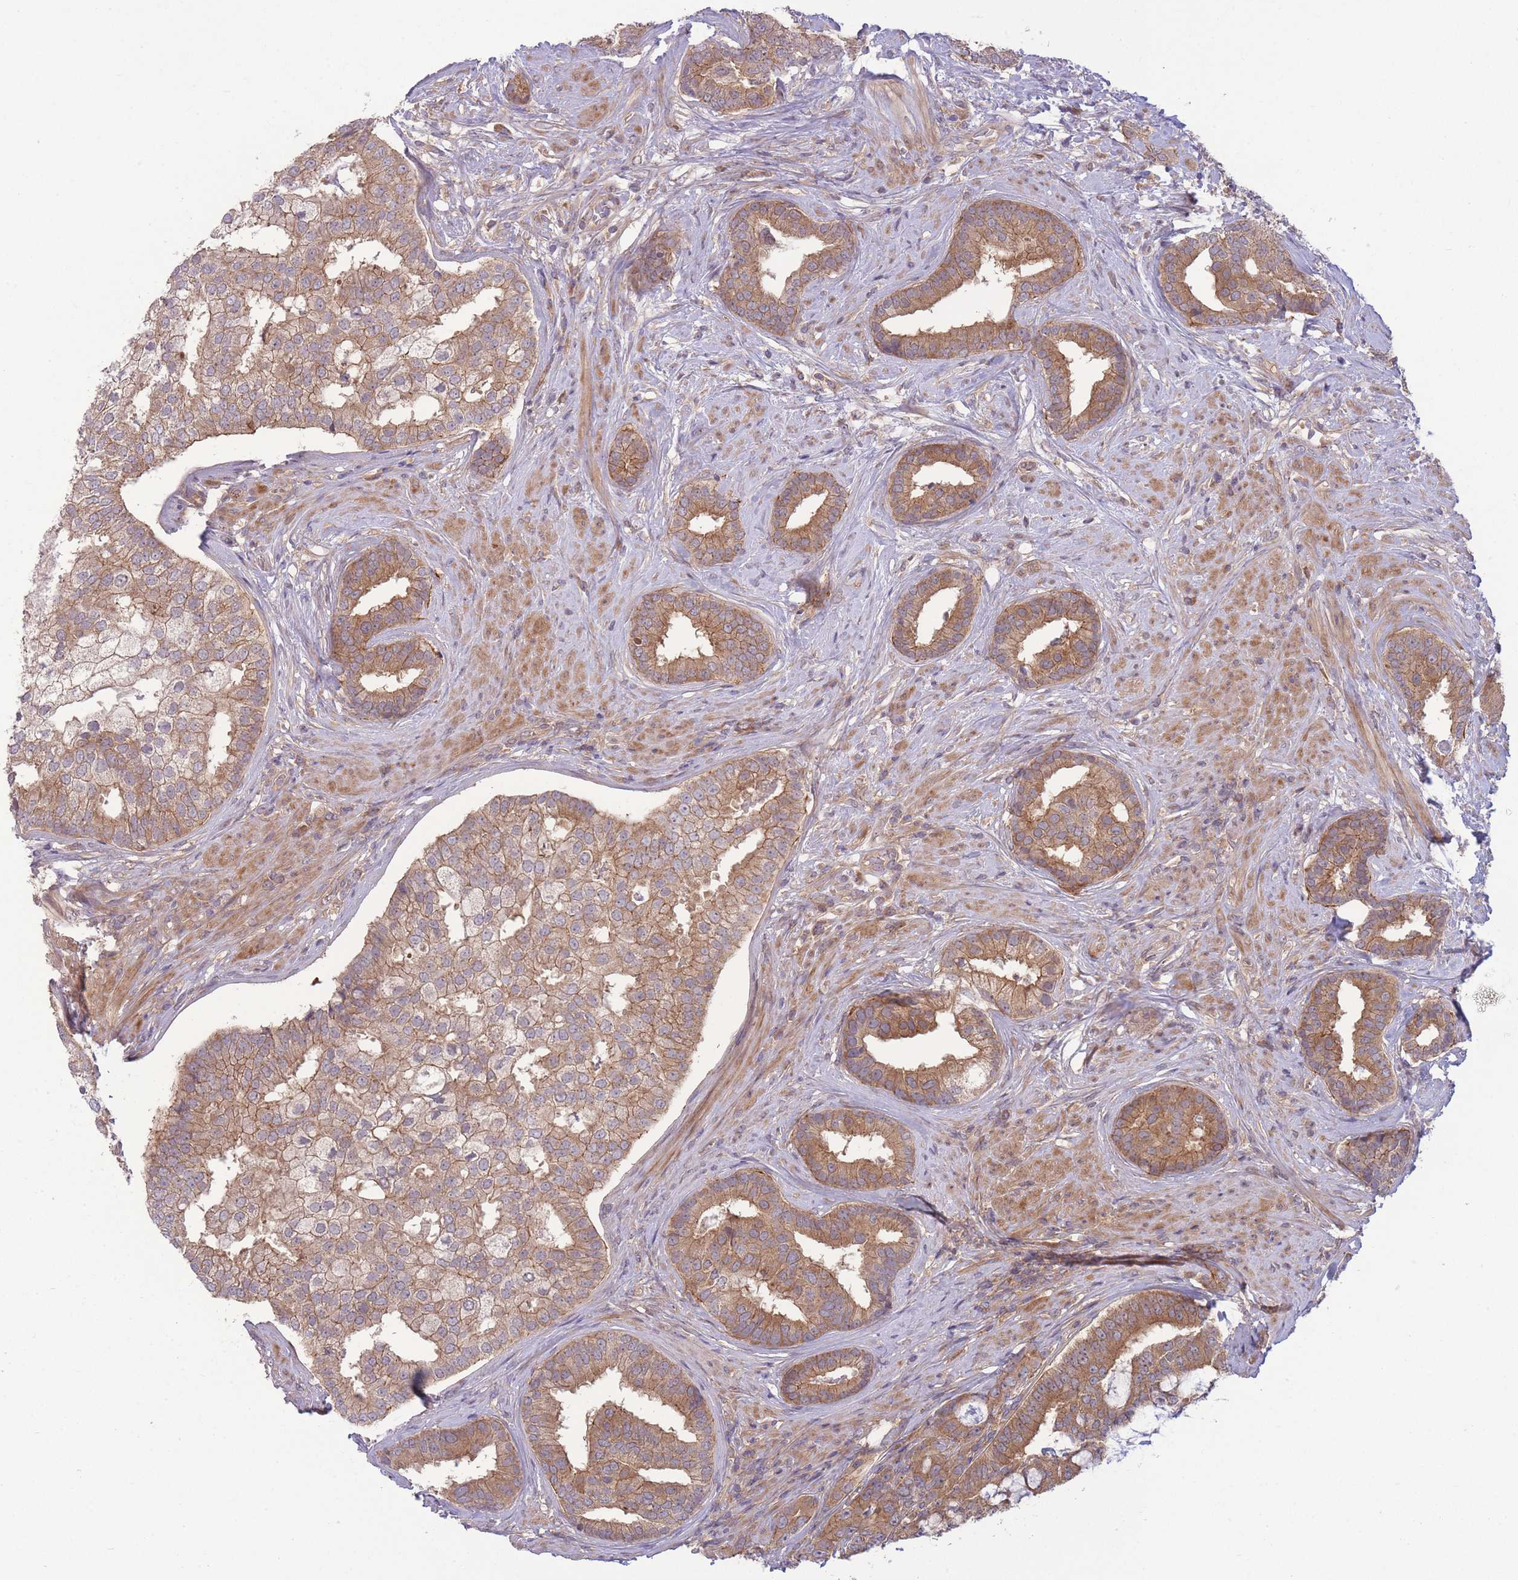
{"staining": {"intensity": "moderate", "quantity": ">75%", "location": "cytoplasmic/membranous"}, "tissue": "prostate cancer", "cell_type": "Tumor cells", "image_type": "cancer", "snomed": [{"axis": "morphology", "description": "Adenocarcinoma, High grade"}, {"axis": "topography", "description": "Prostate"}], "caption": "A brown stain highlights moderate cytoplasmic/membranous expression of a protein in prostate cancer tumor cells.", "gene": "PFDN6", "patient": {"sex": "male", "age": 55}}